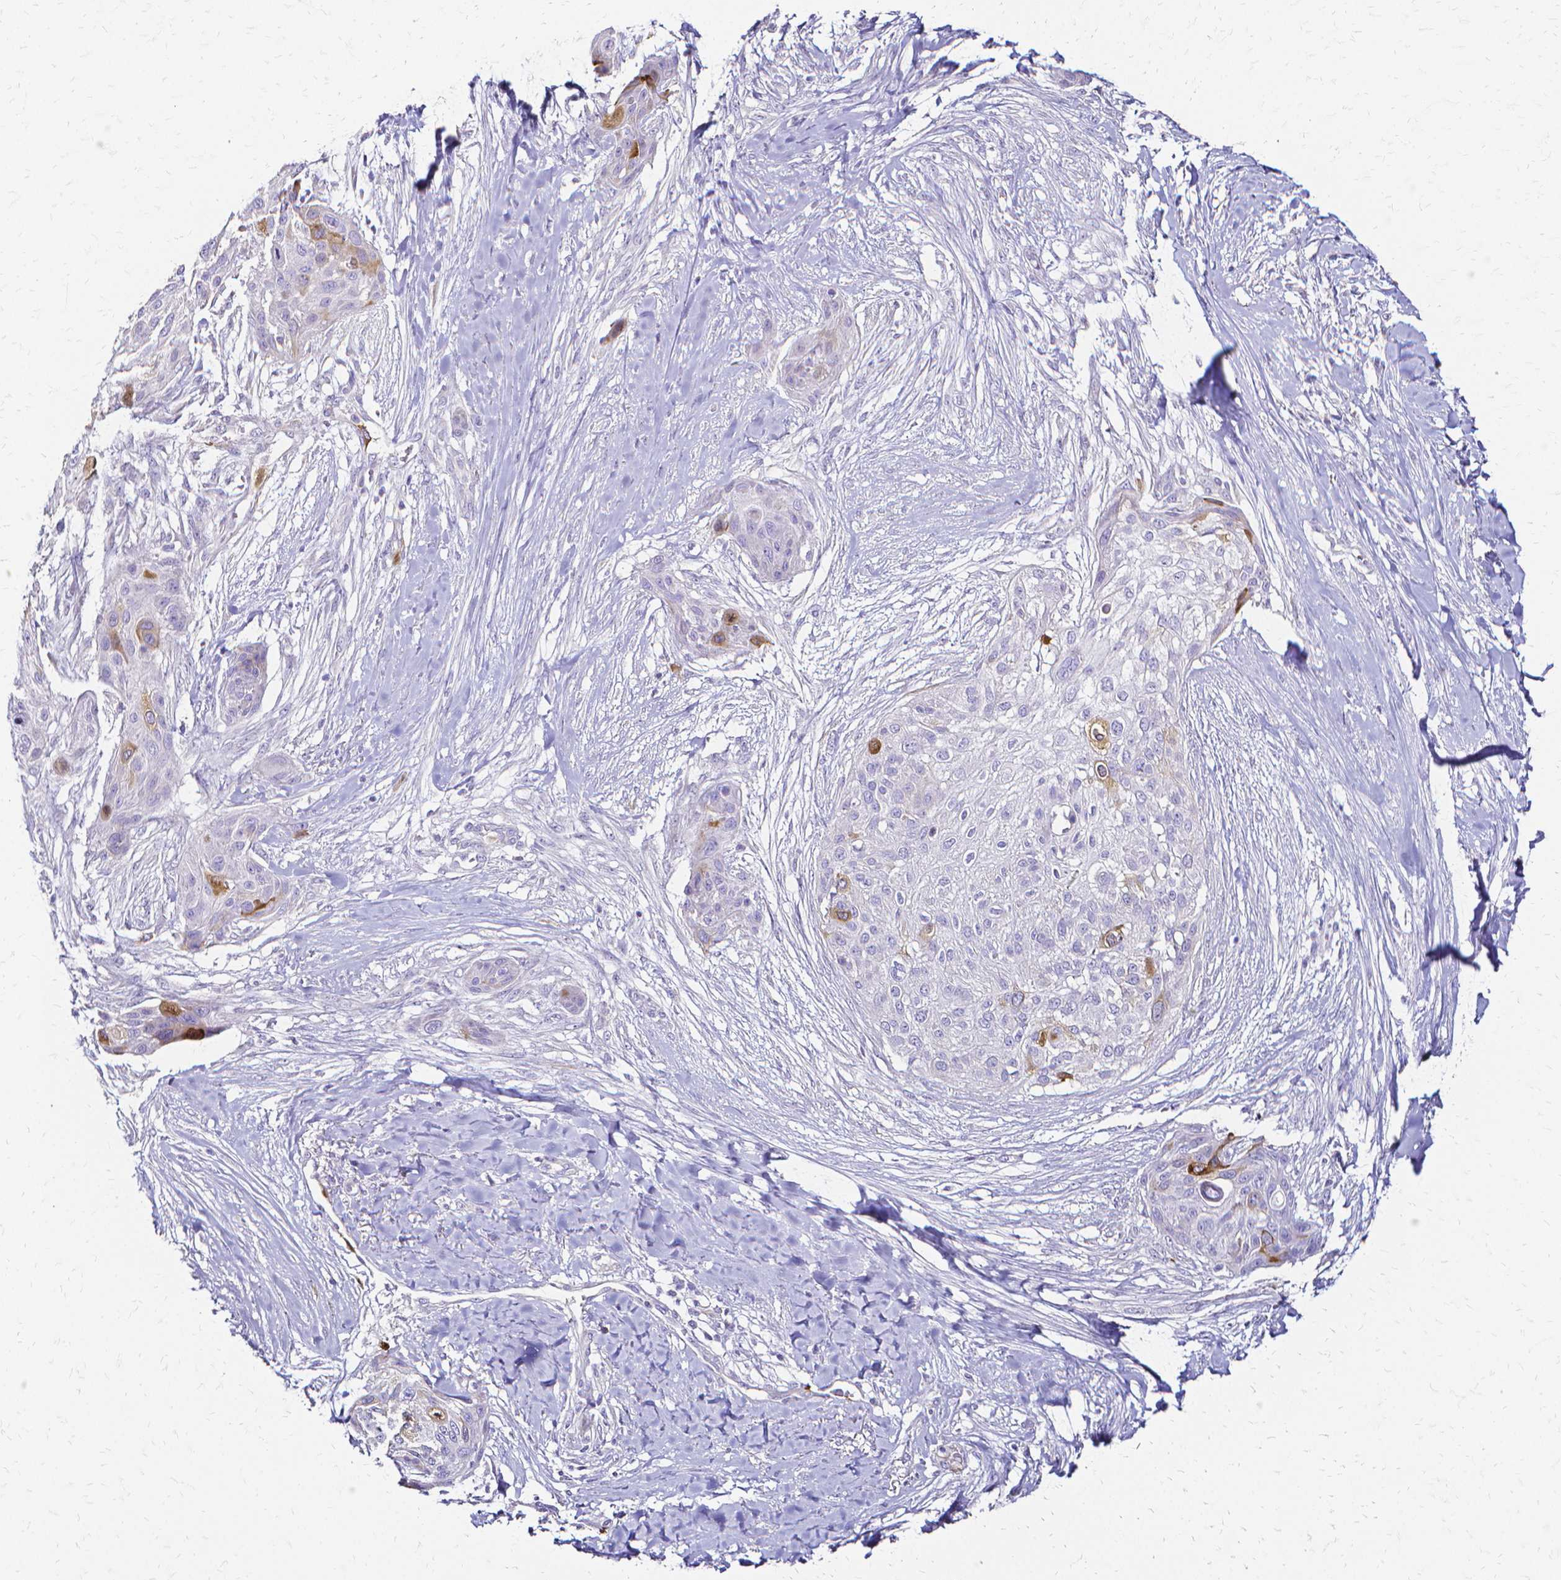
{"staining": {"intensity": "moderate", "quantity": "<25%", "location": "cytoplasmic/membranous"}, "tissue": "skin cancer", "cell_type": "Tumor cells", "image_type": "cancer", "snomed": [{"axis": "morphology", "description": "Squamous cell carcinoma, NOS"}, {"axis": "topography", "description": "Skin"}], "caption": "Protein expression analysis of human skin squamous cell carcinoma reveals moderate cytoplasmic/membranous positivity in about <25% of tumor cells.", "gene": "CCNB1", "patient": {"sex": "female", "age": 87}}